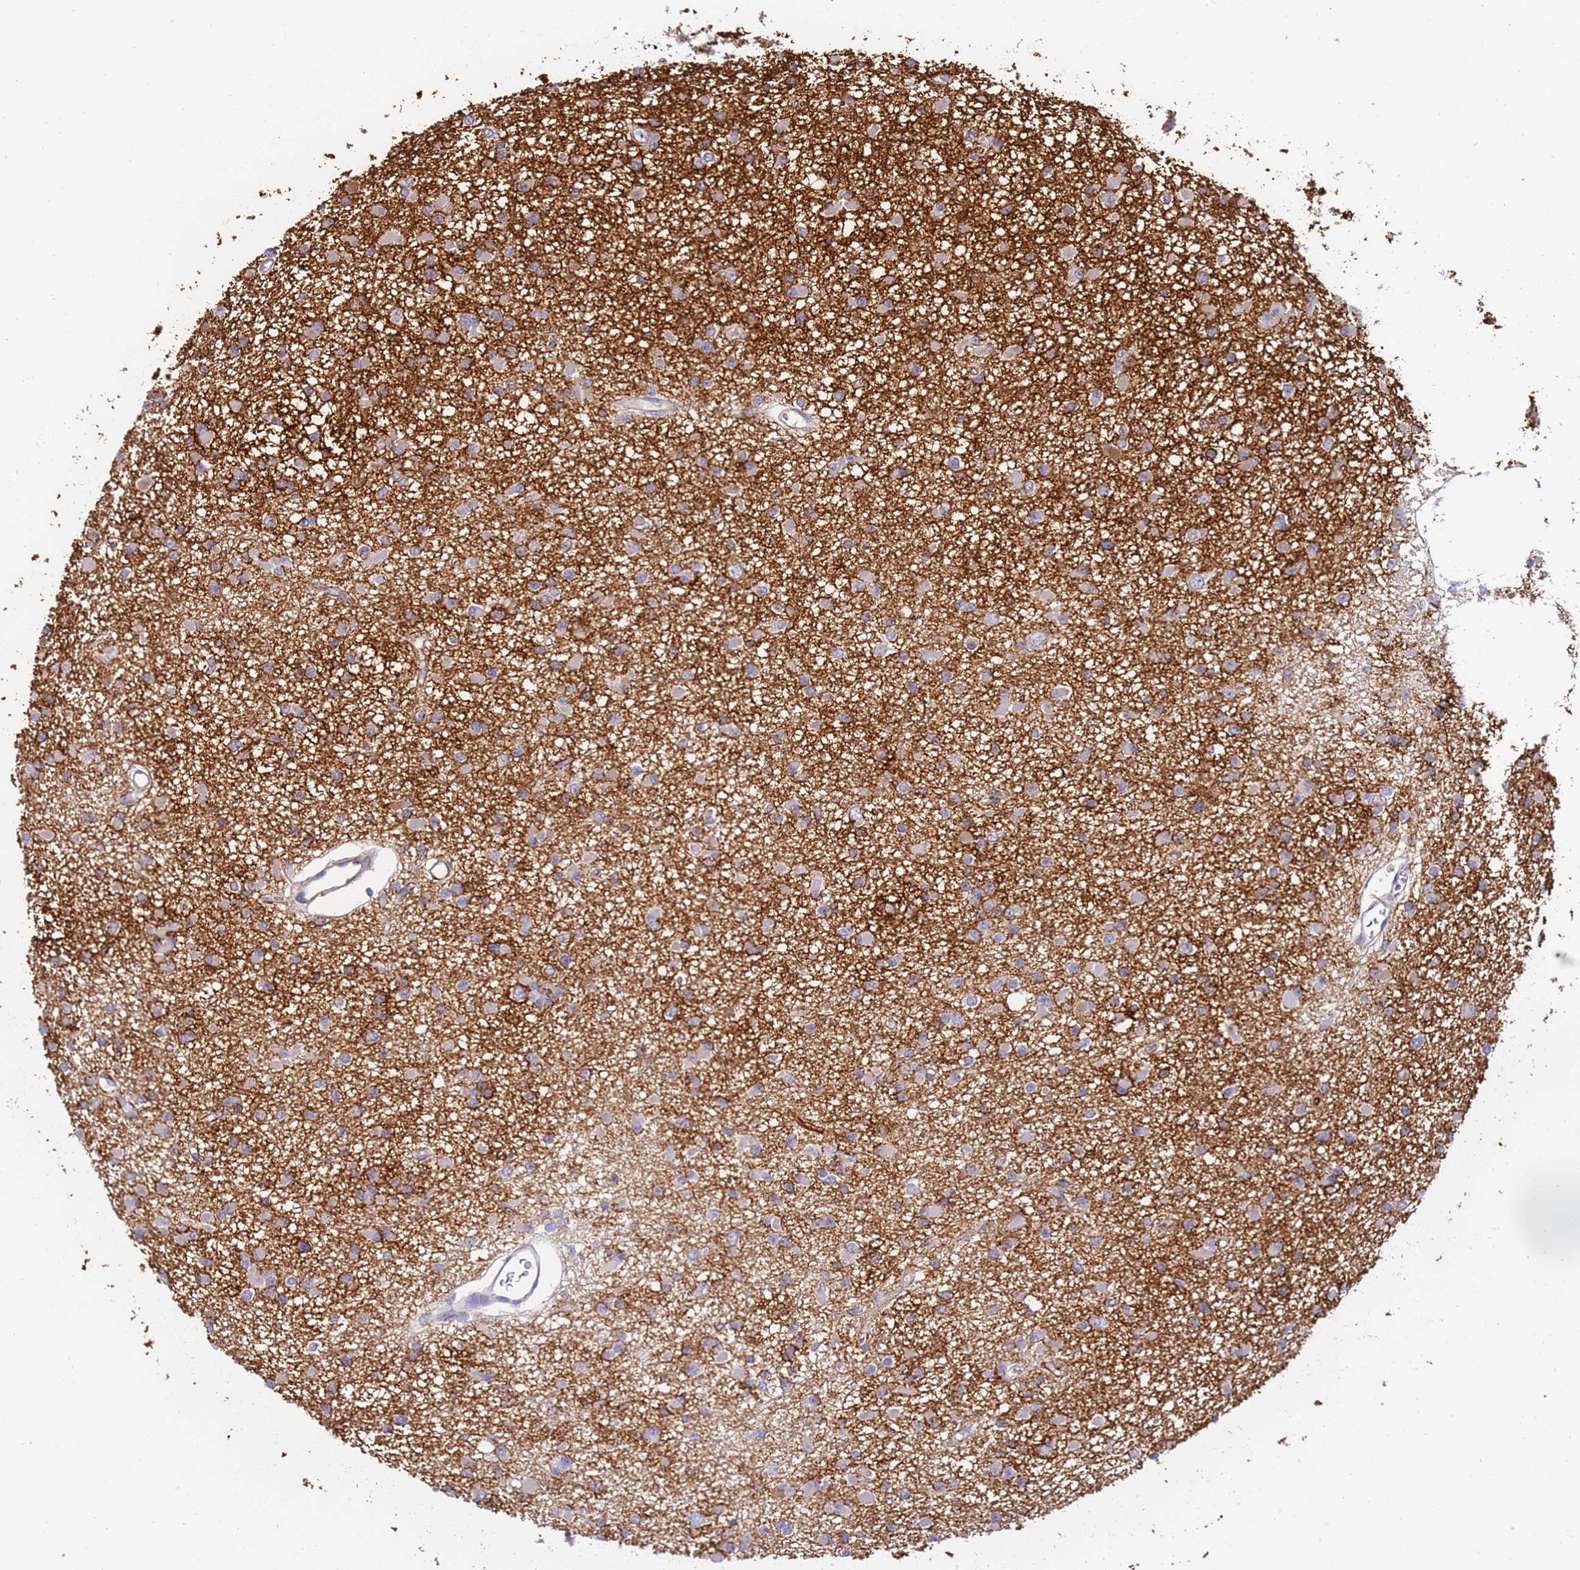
{"staining": {"intensity": "weak", "quantity": "<25%", "location": "cytoplasmic/membranous"}, "tissue": "glioma", "cell_type": "Tumor cells", "image_type": "cancer", "snomed": [{"axis": "morphology", "description": "Glioma, malignant, Low grade"}, {"axis": "topography", "description": "Brain"}], "caption": "IHC image of malignant low-grade glioma stained for a protein (brown), which shows no staining in tumor cells.", "gene": "NMUR2", "patient": {"sex": "female", "age": 22}}